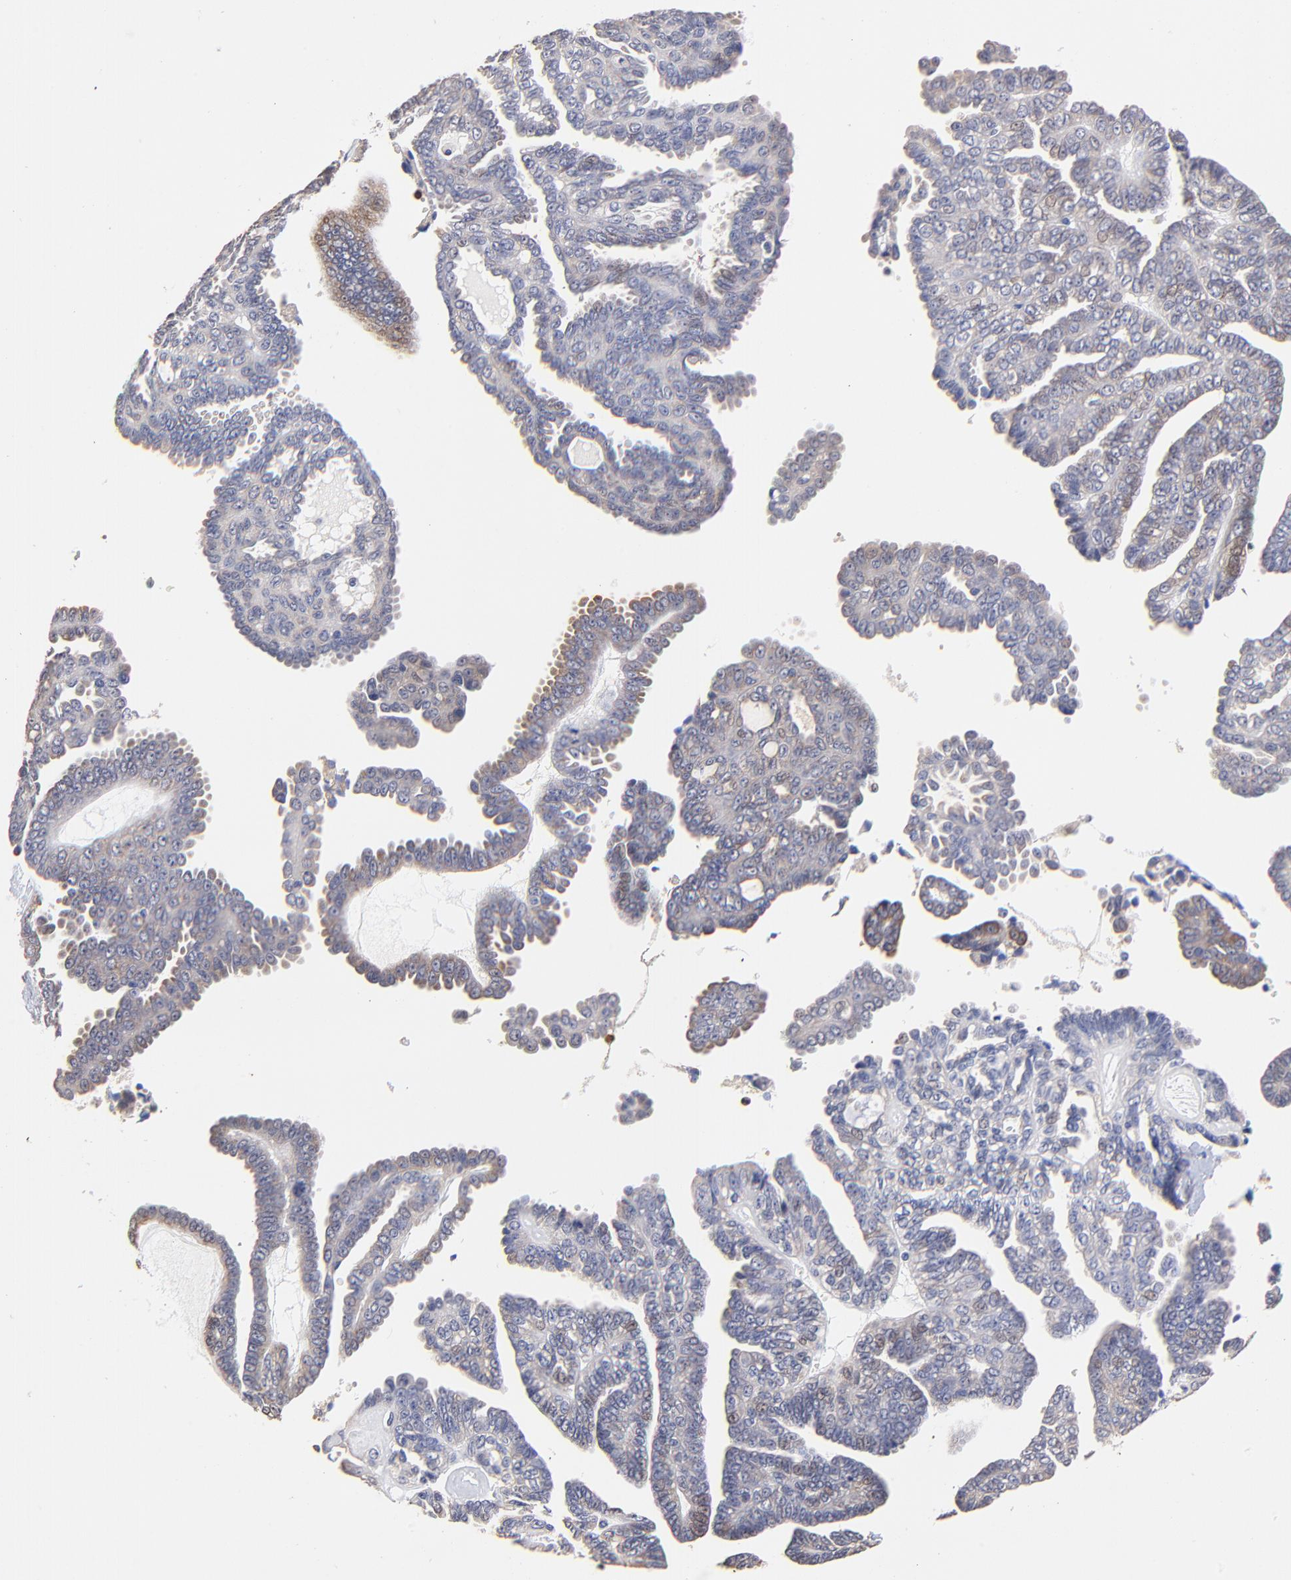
{"staining": {"intensity": "weak", "quantity": "<25%", "location": "cytoplasmic/membranous"}, "tissue": "ovarian cancer", "cell_type": "Tumor cells", "image_type": "cancer", "snomed": [{"axis": "morphology", "description": "Cystadenocarcinoma, serous, NOS"}, {"axis": "topography", "description": "Ovary"}], "caption": "Immunohistochemistry photomicrograph of serous cystadenocarcinoma (ovarian) stained for a protein (brown), which demonstrates no positivity in tumor cells.", "gene": "BBOF1", "patient": {"sex": "female", "age": 71}}